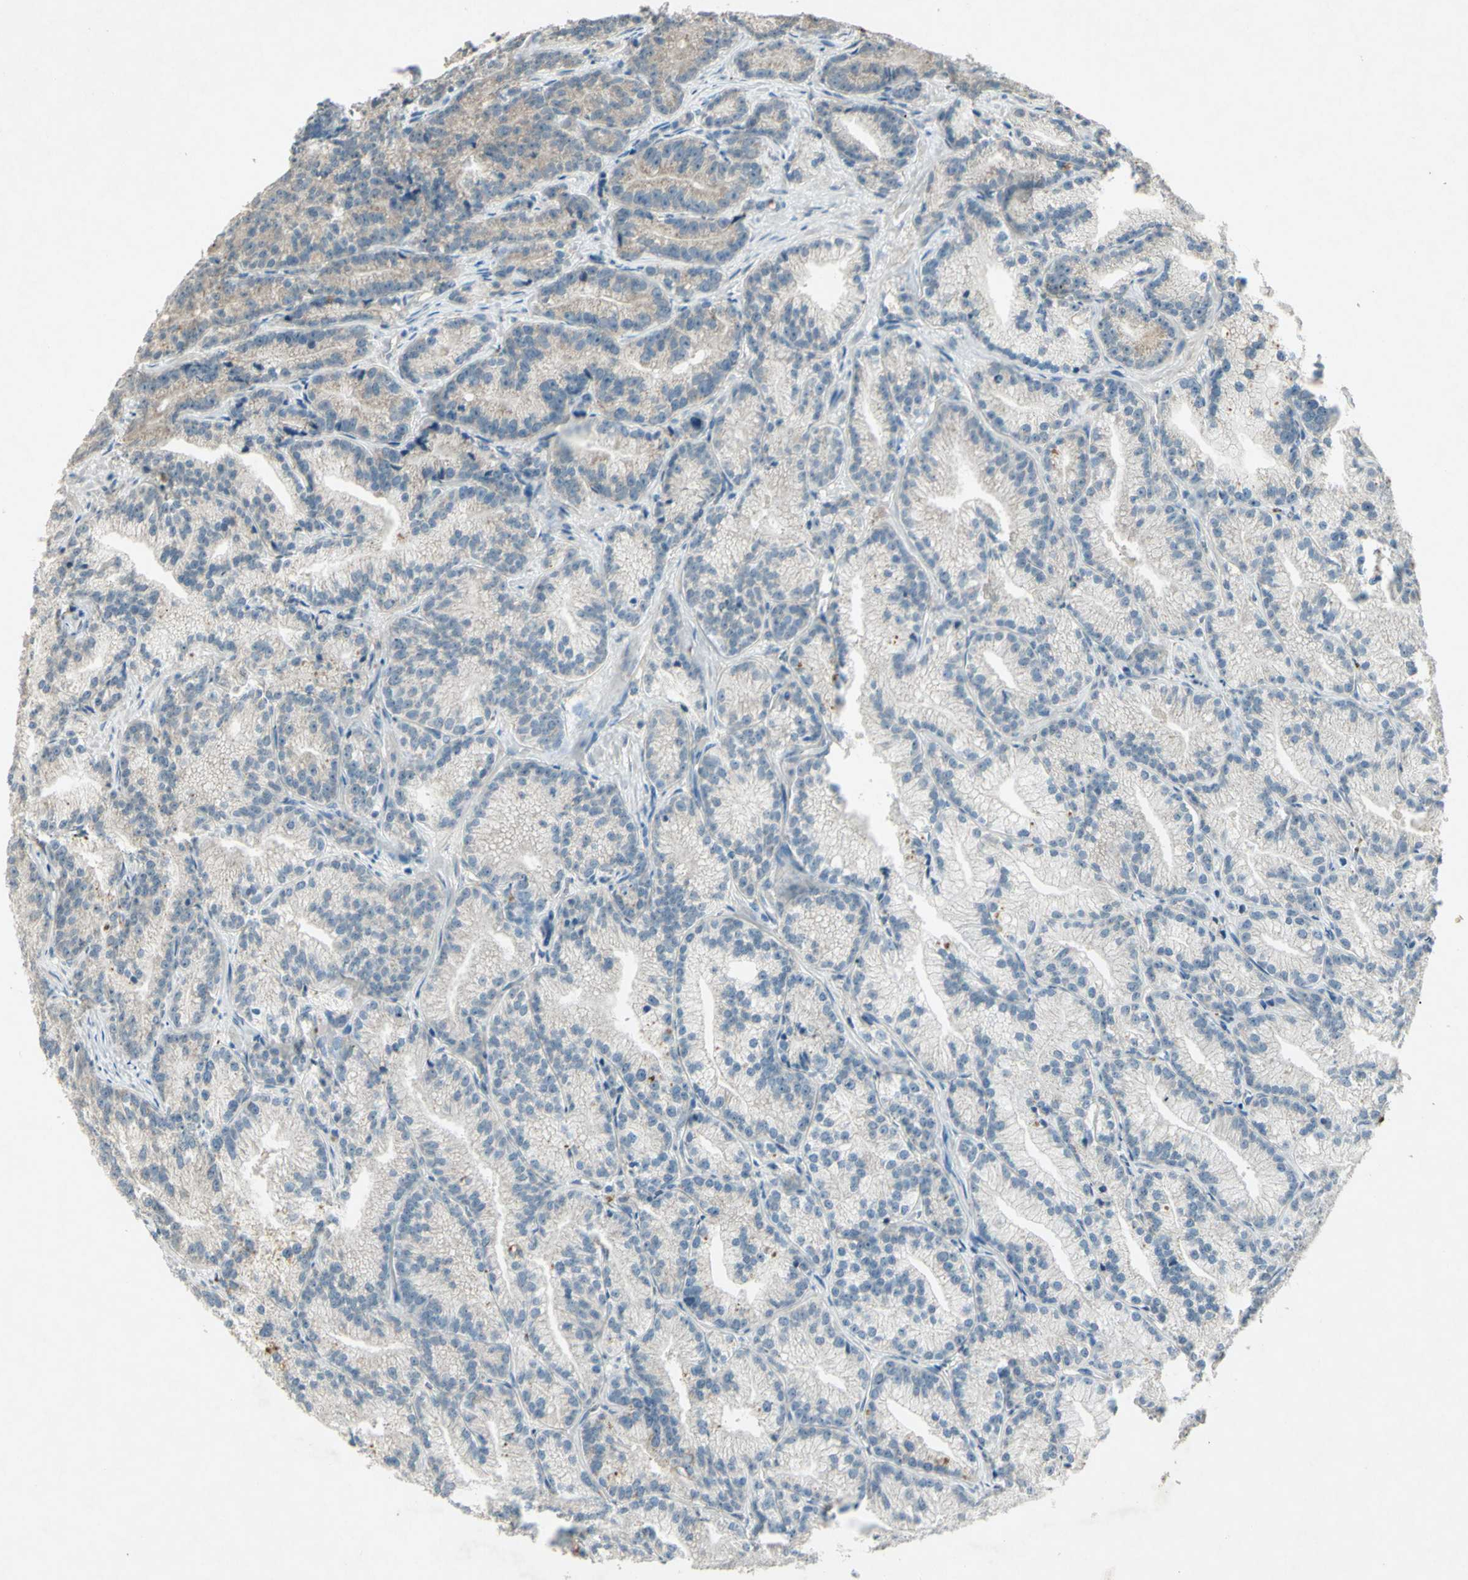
{"staining": {"intensity": "weak", "quantity": "<25%", "location": "cytoplasmic/membranous"}, "tissue": "prostate cancer", "cell_type": "Tumor cells", "image_type": "cancer", "snomed": [{"axis": "morphology", "description": "Adenocarcinoma, Low grade"}, {"axis": "topography", "description": "Prostate"}], "caption": "IHC image of human prostate adenocarcinoma (low-grade) stained for a protein (brown), which displays no positivity in tumor cells.", "gene": "TIMM21", "patient": {"sex": "male", "age": 89}}